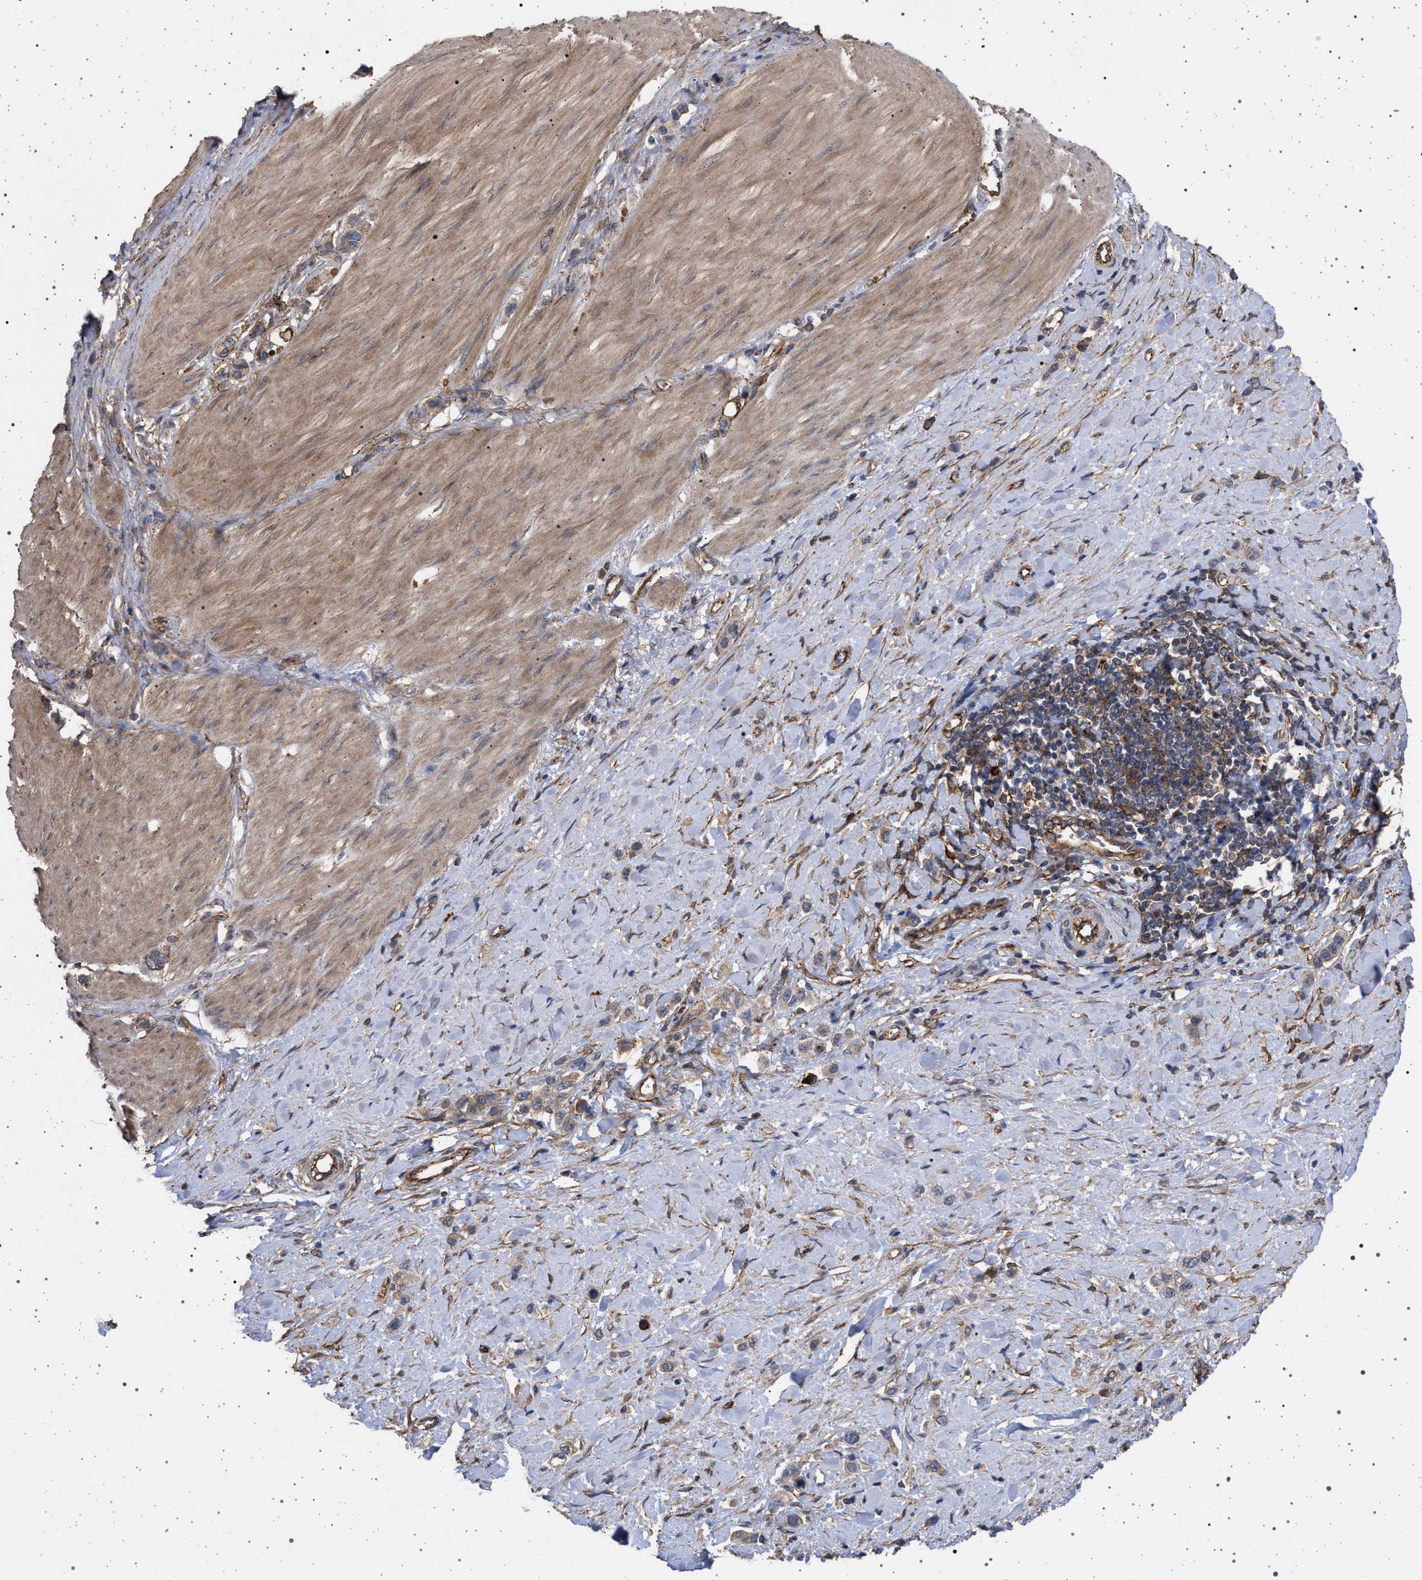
{"staining": {"intensity": "moderate", "quantity": ">75%", "location": "cytoplasmic/membranous"}, "tissue": "stomach cancer", "cell_type": "Tumor cells", "image_type": "cancer", "snomed": [{"axis": "morphology", "description": "Adenocarcinoma, NOS"}, {"axis": "topography", "description": "Stomach"}], "caption": "An IHC histopathology image of tumor tissue is shown. Protein staining in brown labels moderate cytoplasmic/membranous positivity in stomach adenocarcinoma within tumor cells. Immunohistochemistry stains the protein in brown and the nuclei are stained blue.", "gene": "IFT20", "patient": {"sex": "female", "age": 65}}